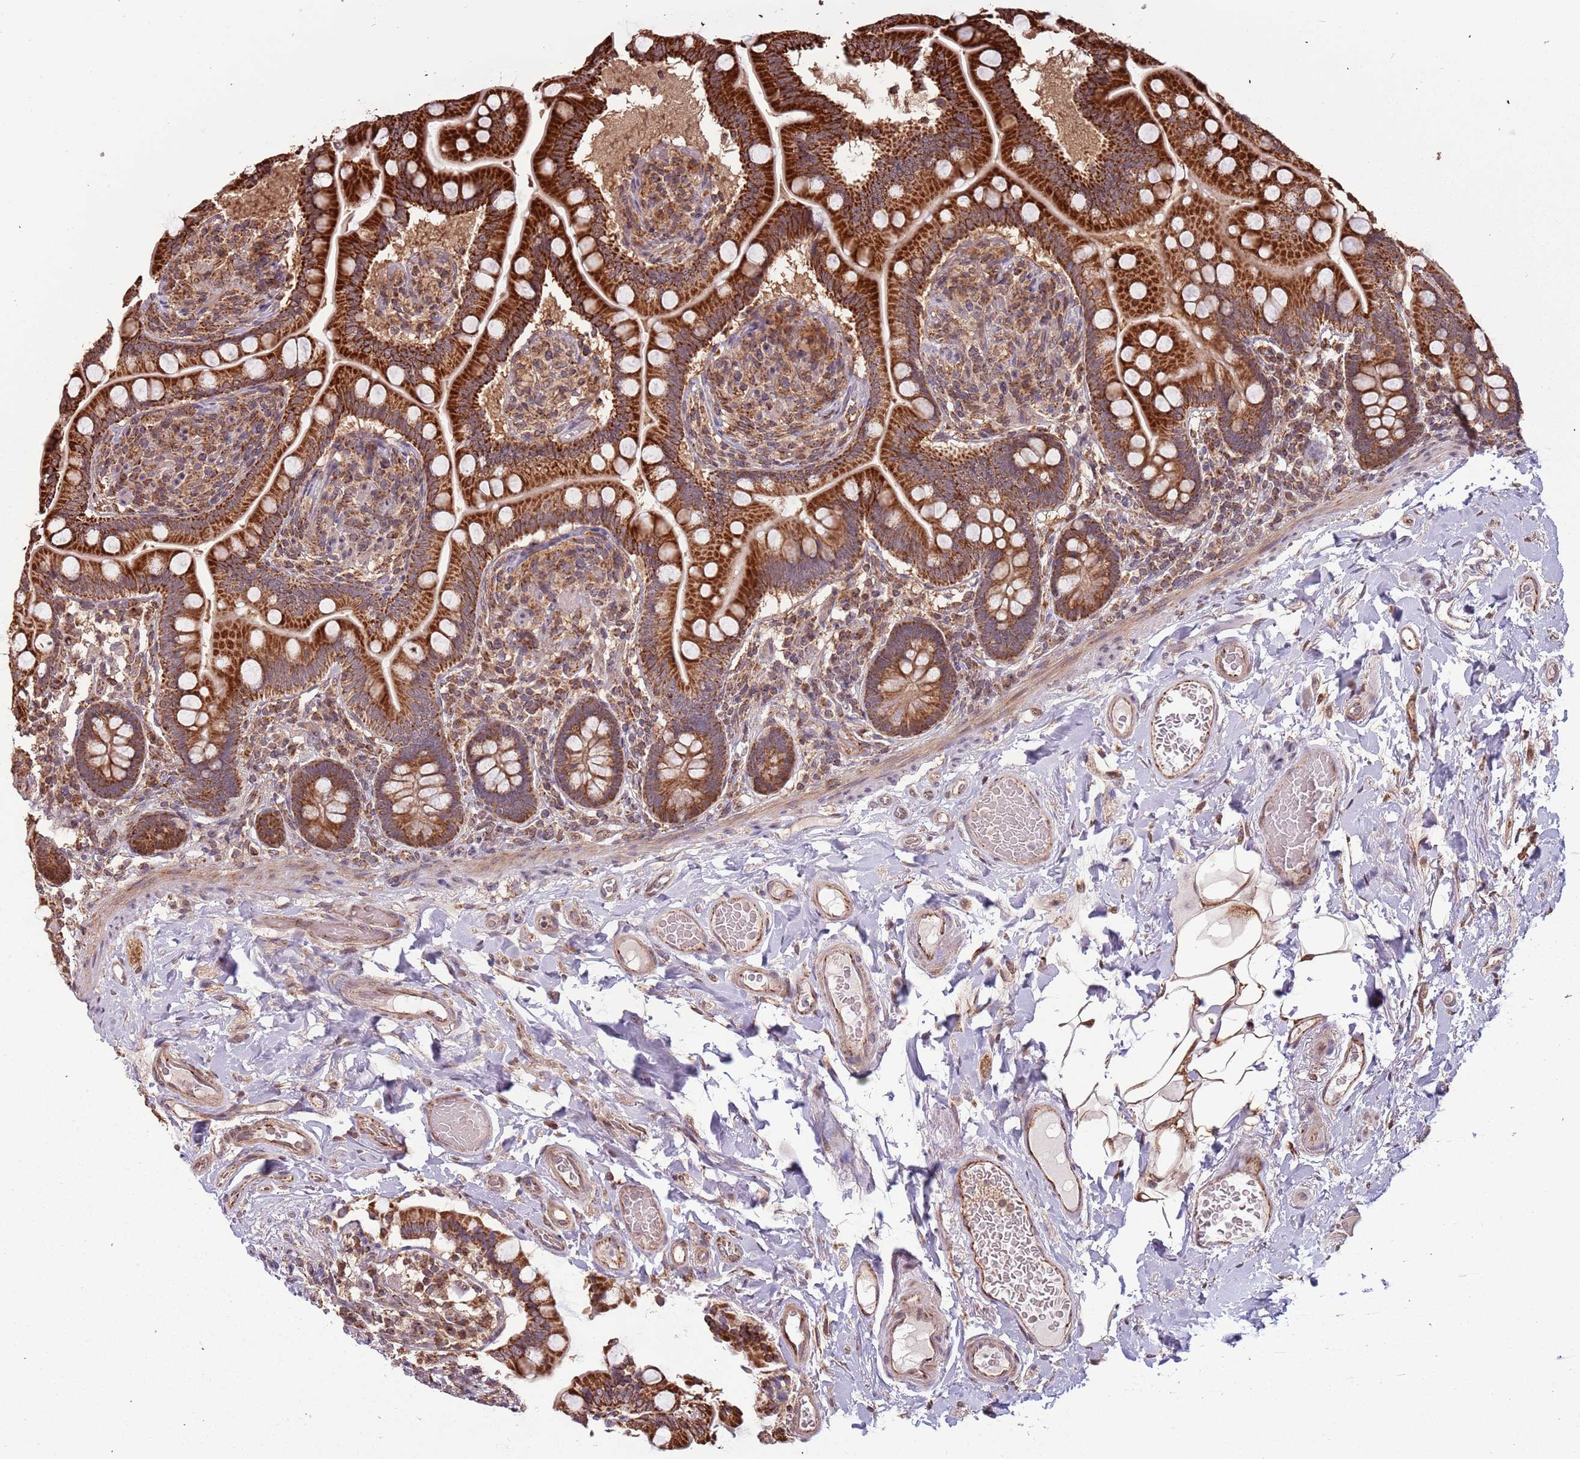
{"staining": {"intensity": "strong", "quantity": ">75%", "location": "cytoplasmic/membranous"}, "tissue": "small intestine", "cell_type": "Glandular cells", "image_type": "normal", "snomed": [{"axis": "morphology", "description": "Normal tissue, NOS"}, {"axis": "topography", "description": "Small intestine"}], "caption": "Immunohistochemical staining of unremarkable small intestine demonstrates high levels of strong cytoplasmic/membranous expression in approximately >75% of glandular cells.", "gene": "IL17RD", "patient": {"sex": "female", "age": 64}}